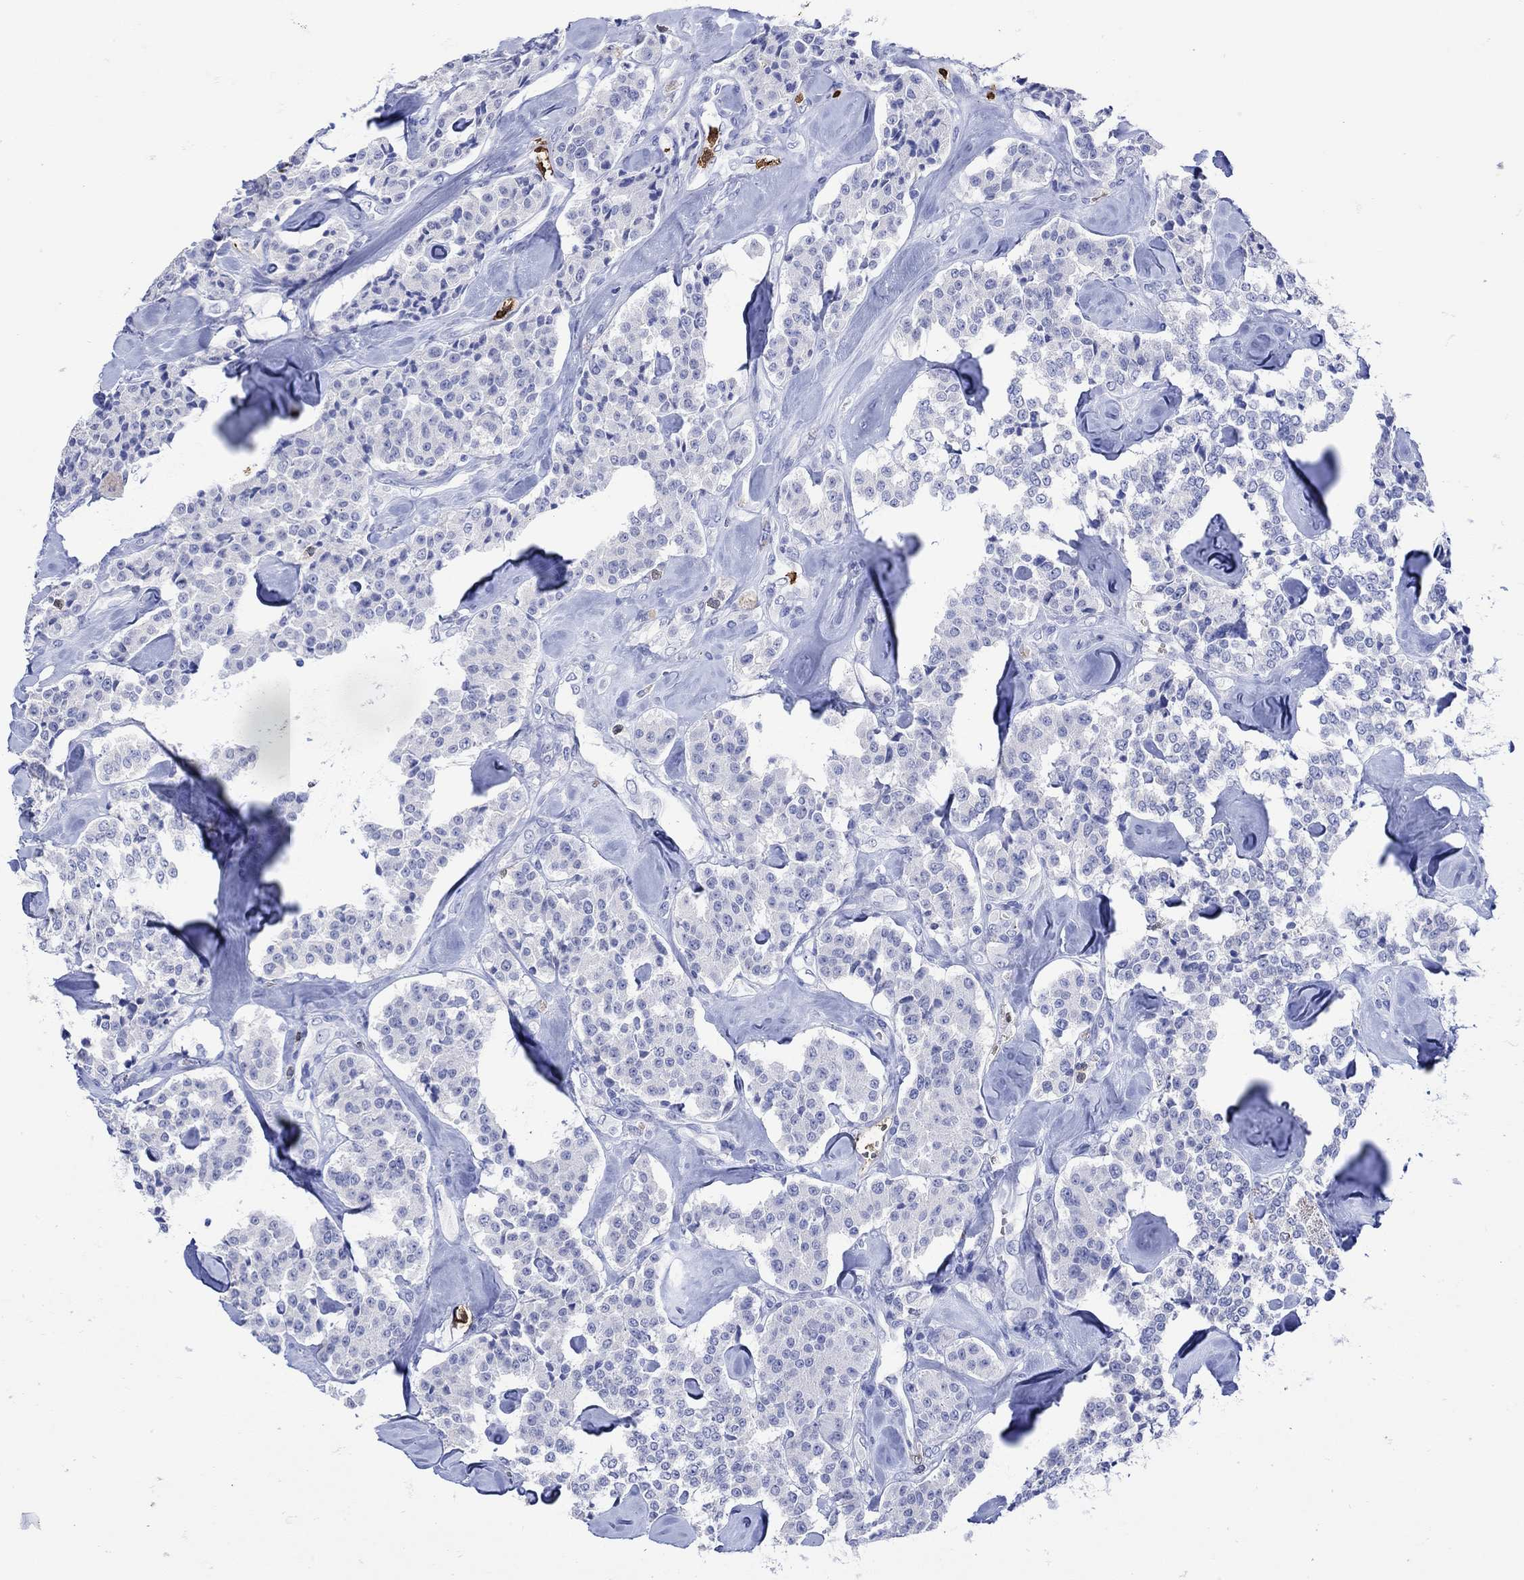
{"staining": {"intensity": "negative", "quantity": "none", "location": "none"}, "tissue": "carcinoid", "cell_type": "Tumor cells", "image_type": "cancer", "snomed": [{"axis": "morphology", "description": "Carcinoid, malignant, NOS"}, {"axis": "topography", "description": "Pancreas"}], "caption": "Protein analysis of carcinoid demonstrates no significant expression in tumor cells.", "gene": "LINGO3", "patient": {"sex": "male", "age": 41}}